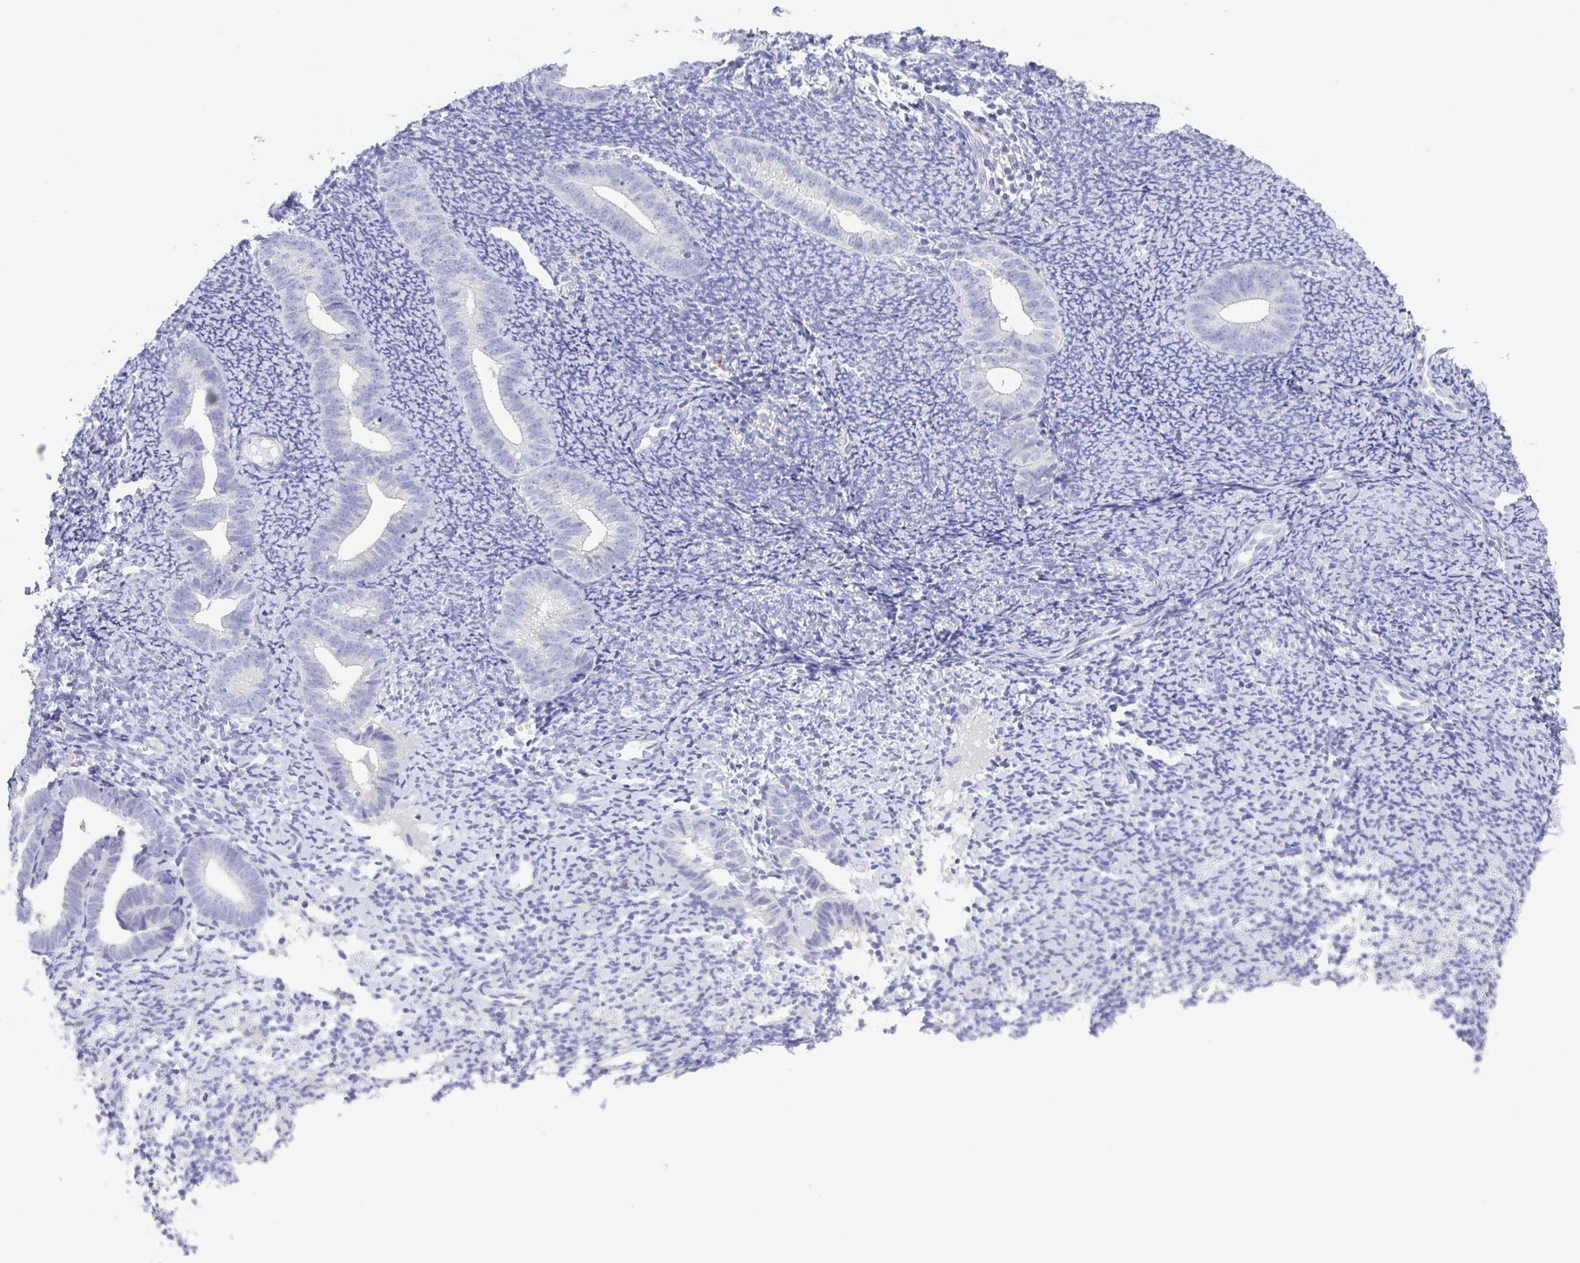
{"staining": {"intensity": "negative", "quantity": "none", "location": "none"}, "tissue": "endometrium", "cell_type": "Cells in endometrial stroma", "image_type": "normal", "snomed": [{"axis": "morphology", "description": "Normal tissue, NOS"}, {"axis": "topography", "description": "Endometrium"}], "caption": "The histopathology image shows no significant positivity in cells in endometrial stroma of endometrium. (DAB IHC, high magnification).", "gene": "PKDREJ", "patient": {"sex": "female", "age": 39}}